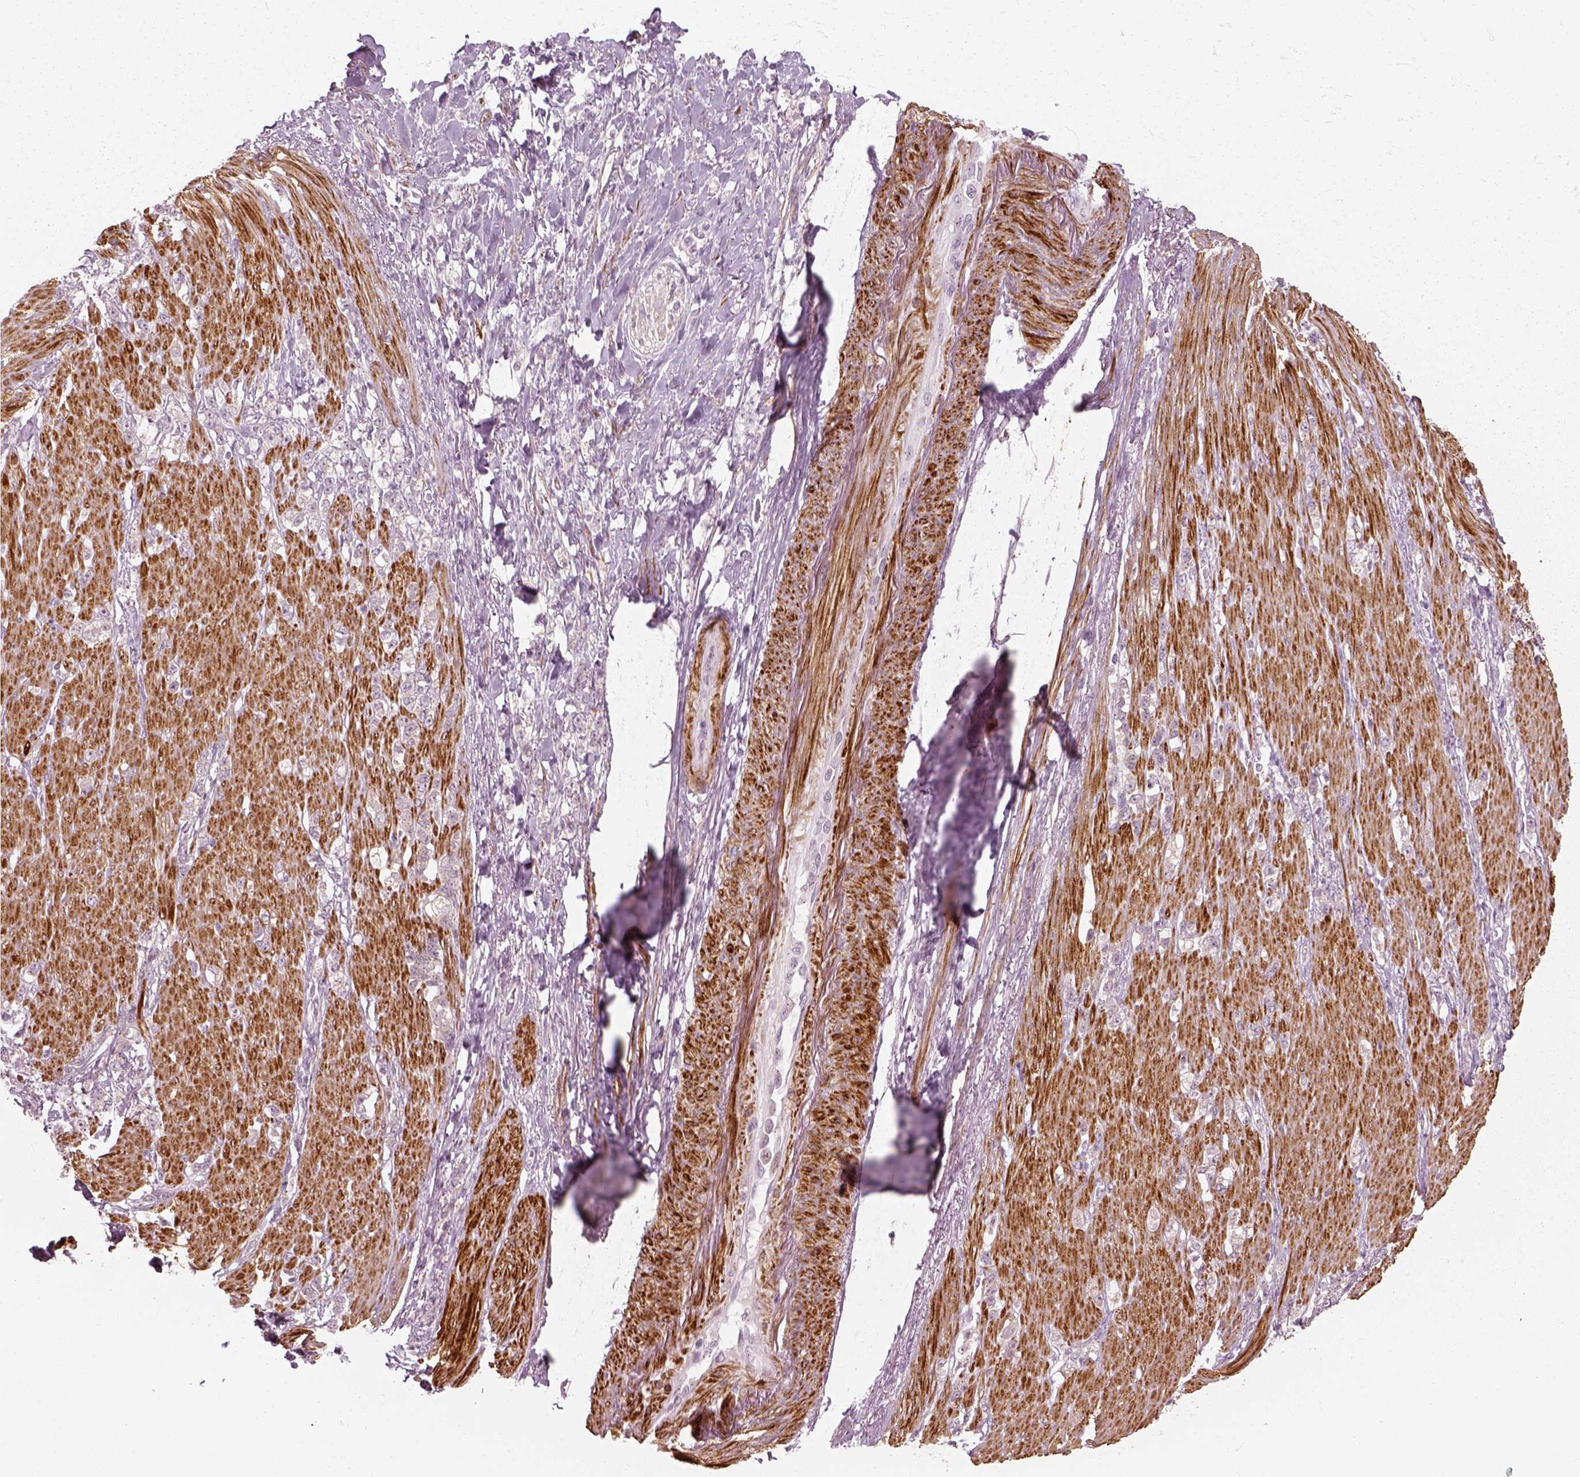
{"staining": {"intensity": "negative", "quantity": "none", "location": "none"}, "tissue": "stomach cancer", "cell_type": "Tumor cells", "image_type": "cancer", "snomed": [{"axis": "morphology", "description": "Adenocarcinoma, NOS"}, {"axis": "topography", "description": "Stomach, lower"}], "caption": "DAB (3,3'-diaminobenzidine) immunohistochemical staining of stomach cancer demonstrates no significant positivity in tumor cells.", "gene": "MLIP", "patient": {"sex": "male", "age": 88}}